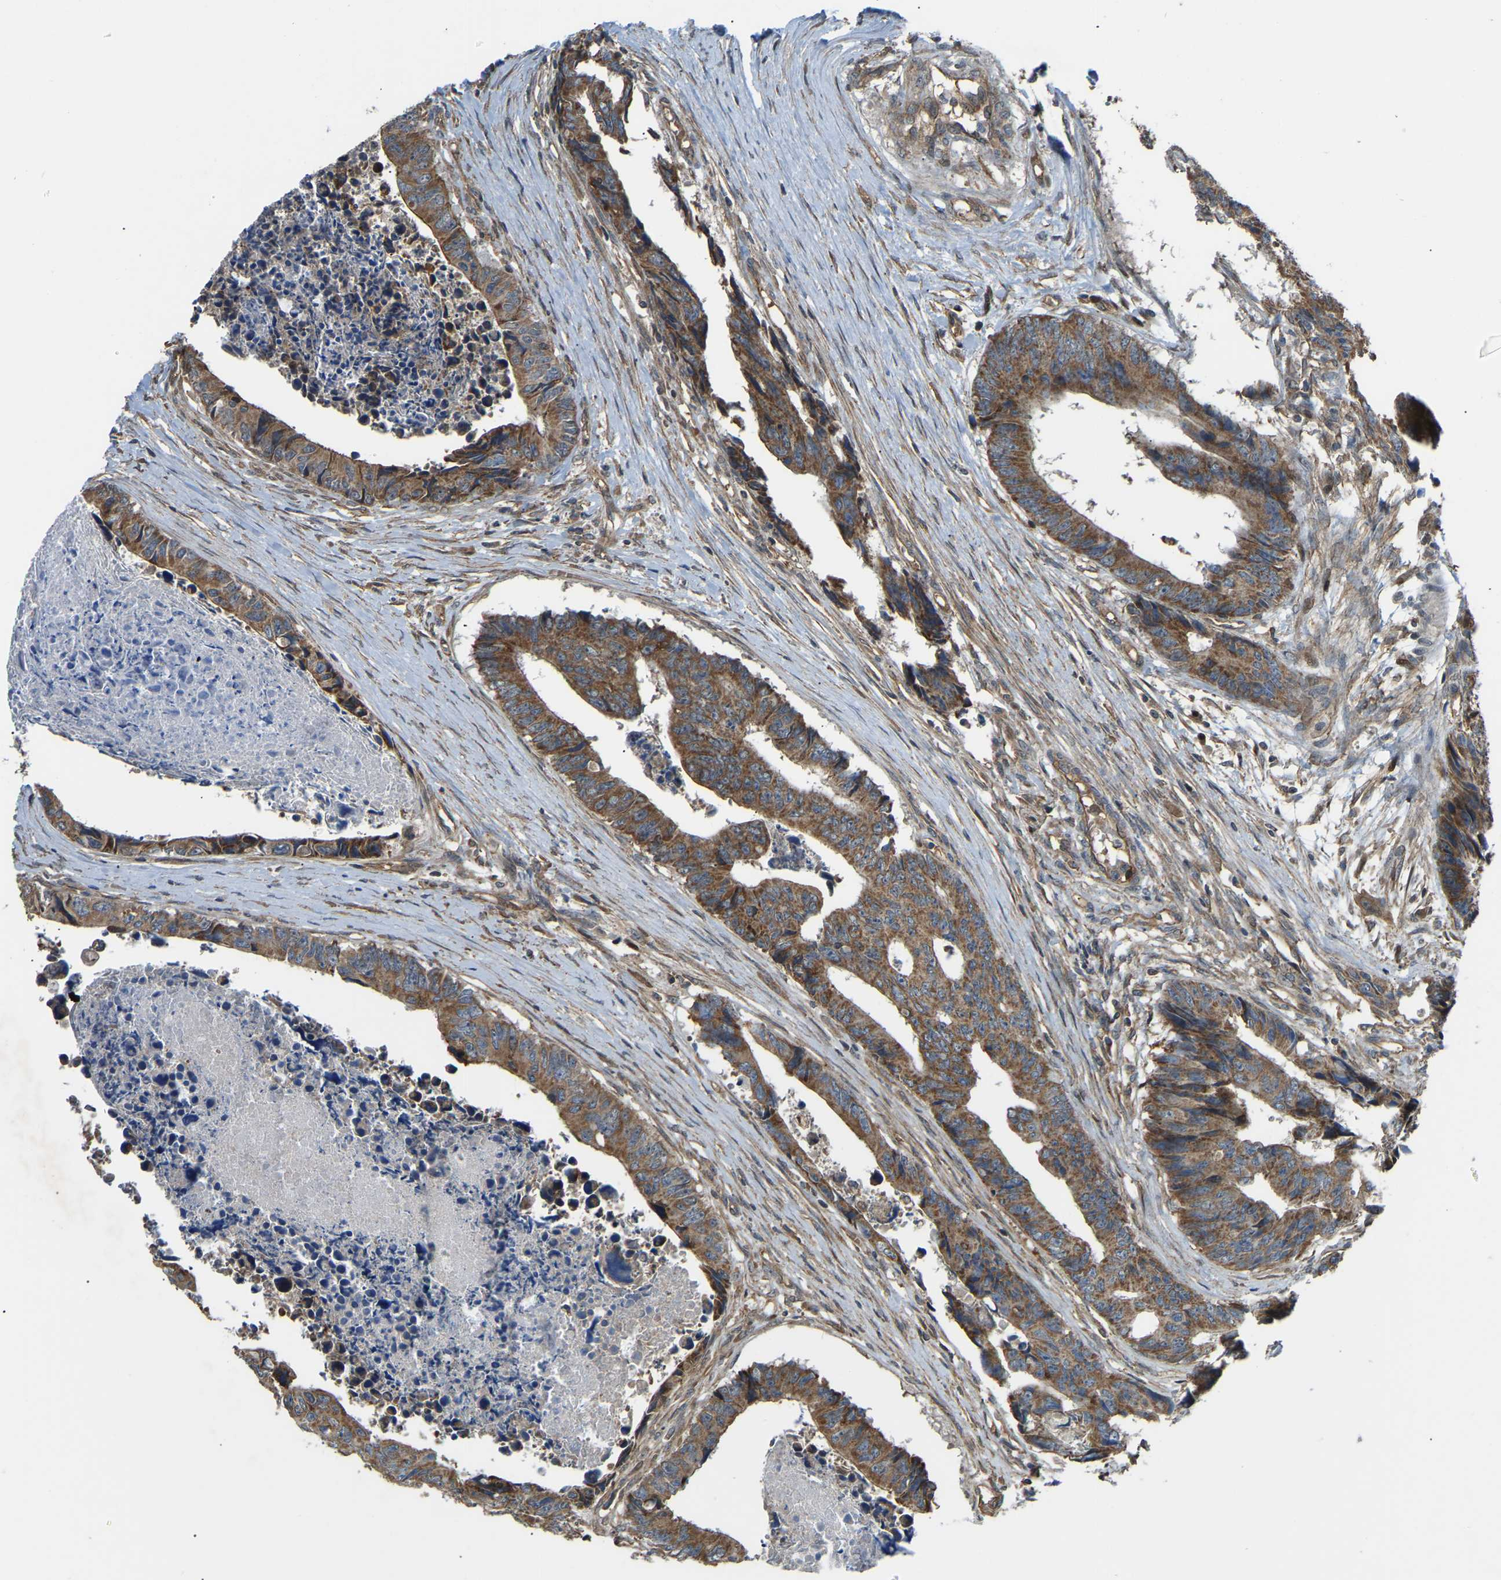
{"staining": {"intensity": "moderate", "quantity": ">75%", "location": "cytoplasmic/membranous"}, "tissue": "colorectal cancer", "cell_type": "Tumor cells", "image_type": "cancer", "snomed": [{"axis": "morphology", "description": "Adenocarcinoma, NOS"}, {"axis": "topography", "description": "Rectum"}], "caption": "Moderate cytoplasmic/membranous staining for a protein is seen in about >75% of tumor cells of adenocarcinoma (colorectal) using immunohistochemistry (IHC).", "gene": "C21orf91", "patient": {"sex": "male", "age": 84}}